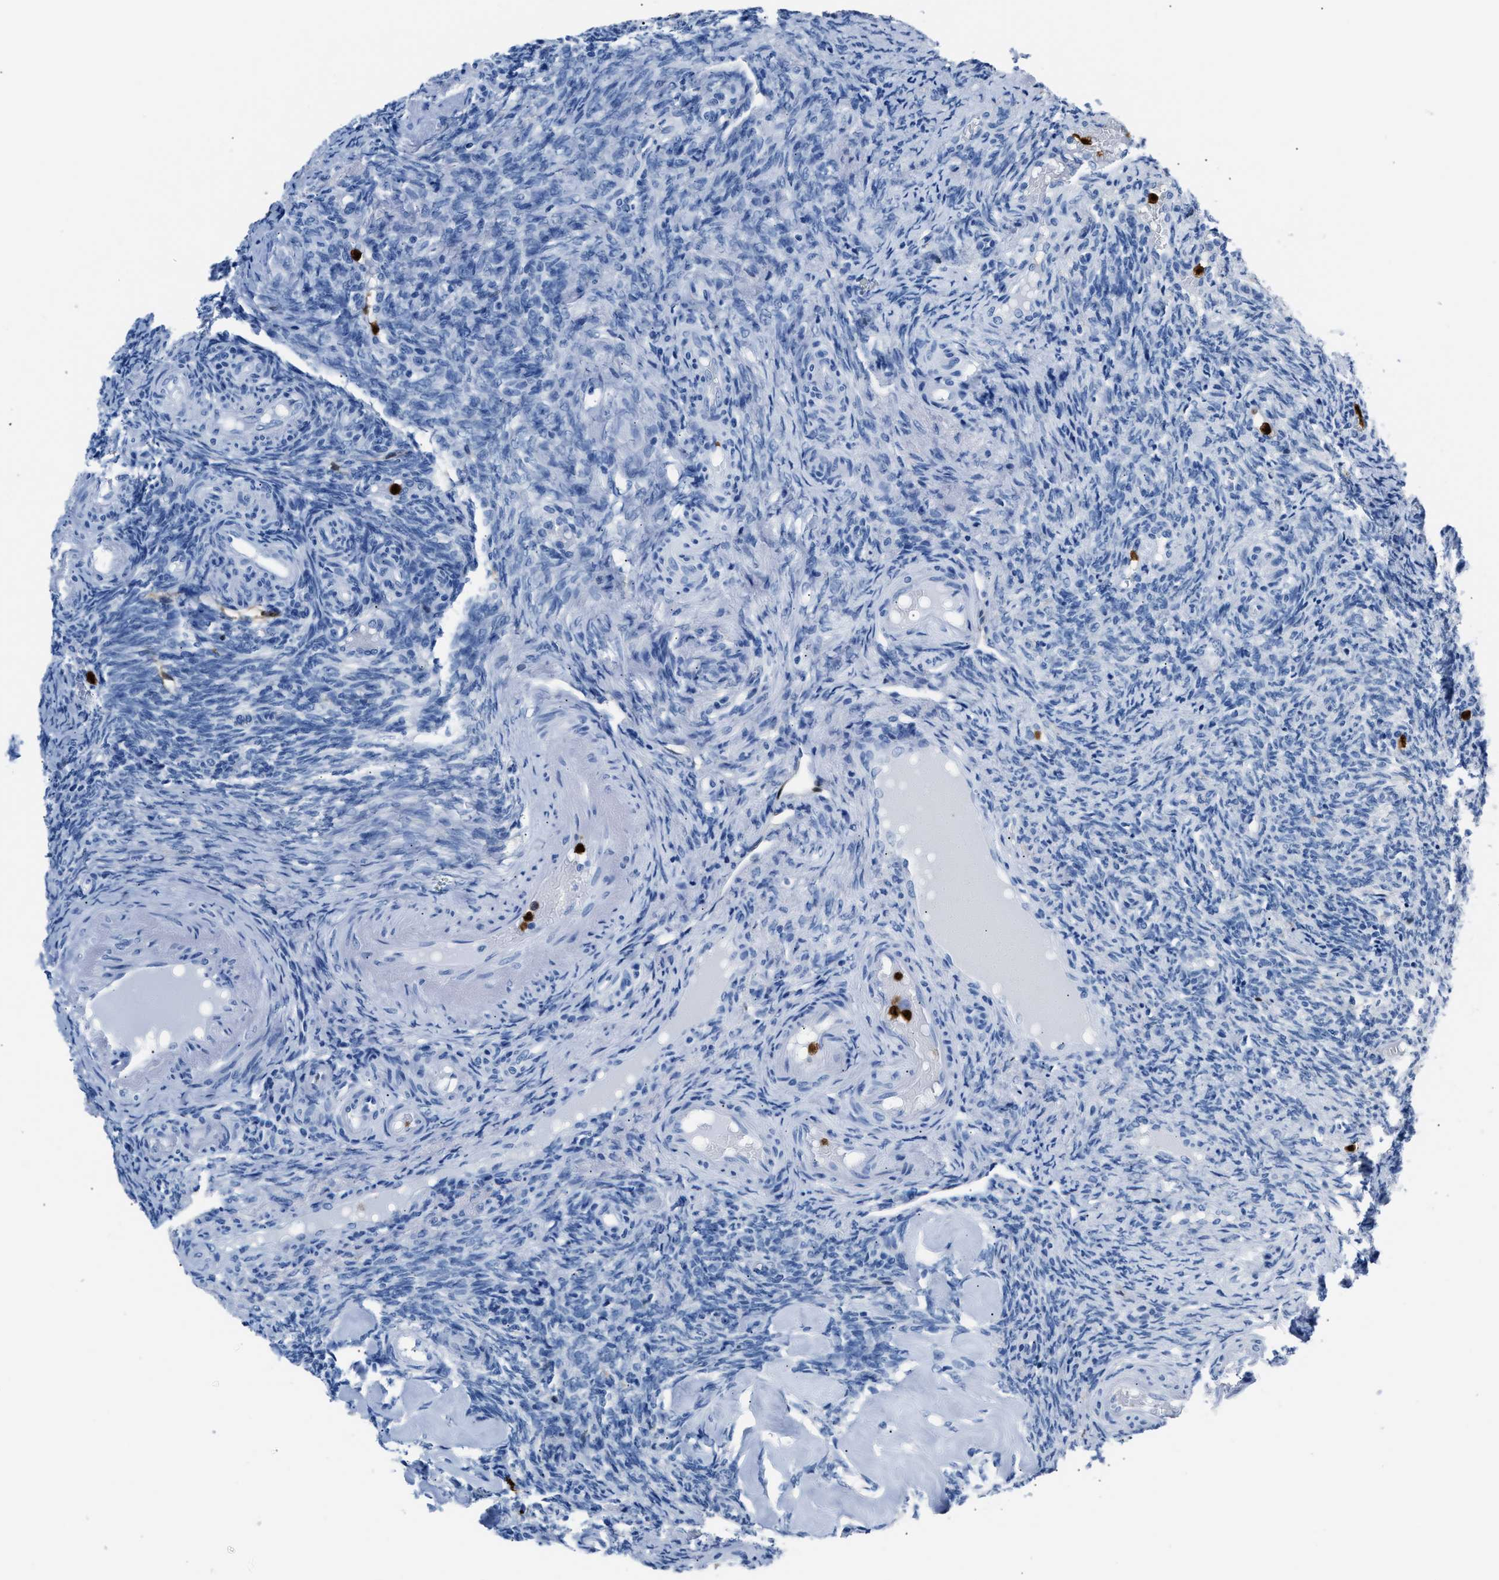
{"staining": {"intensity": "negative", "quantity": "none", "location": "none"}, "tissue": "ovary", "cell_type": "Follicle cells", "image_type": "normal", "snomed": [{"axis": "morphology", "description": "Normal tissue, NOS"}, {"axis": "topography", "description": "Ovary"}], "caption": "Follicle cells show no significant protein expression in normal ovary. The staining was performed using DAB (3,3'-diaminobenzidine) to visualize the protein expression in brown, while the nuclei were stained in blue with hematoxylin (Magnification: 20x).", "gene": "S100P", "patient": {"sex": "female", "age": 41}}